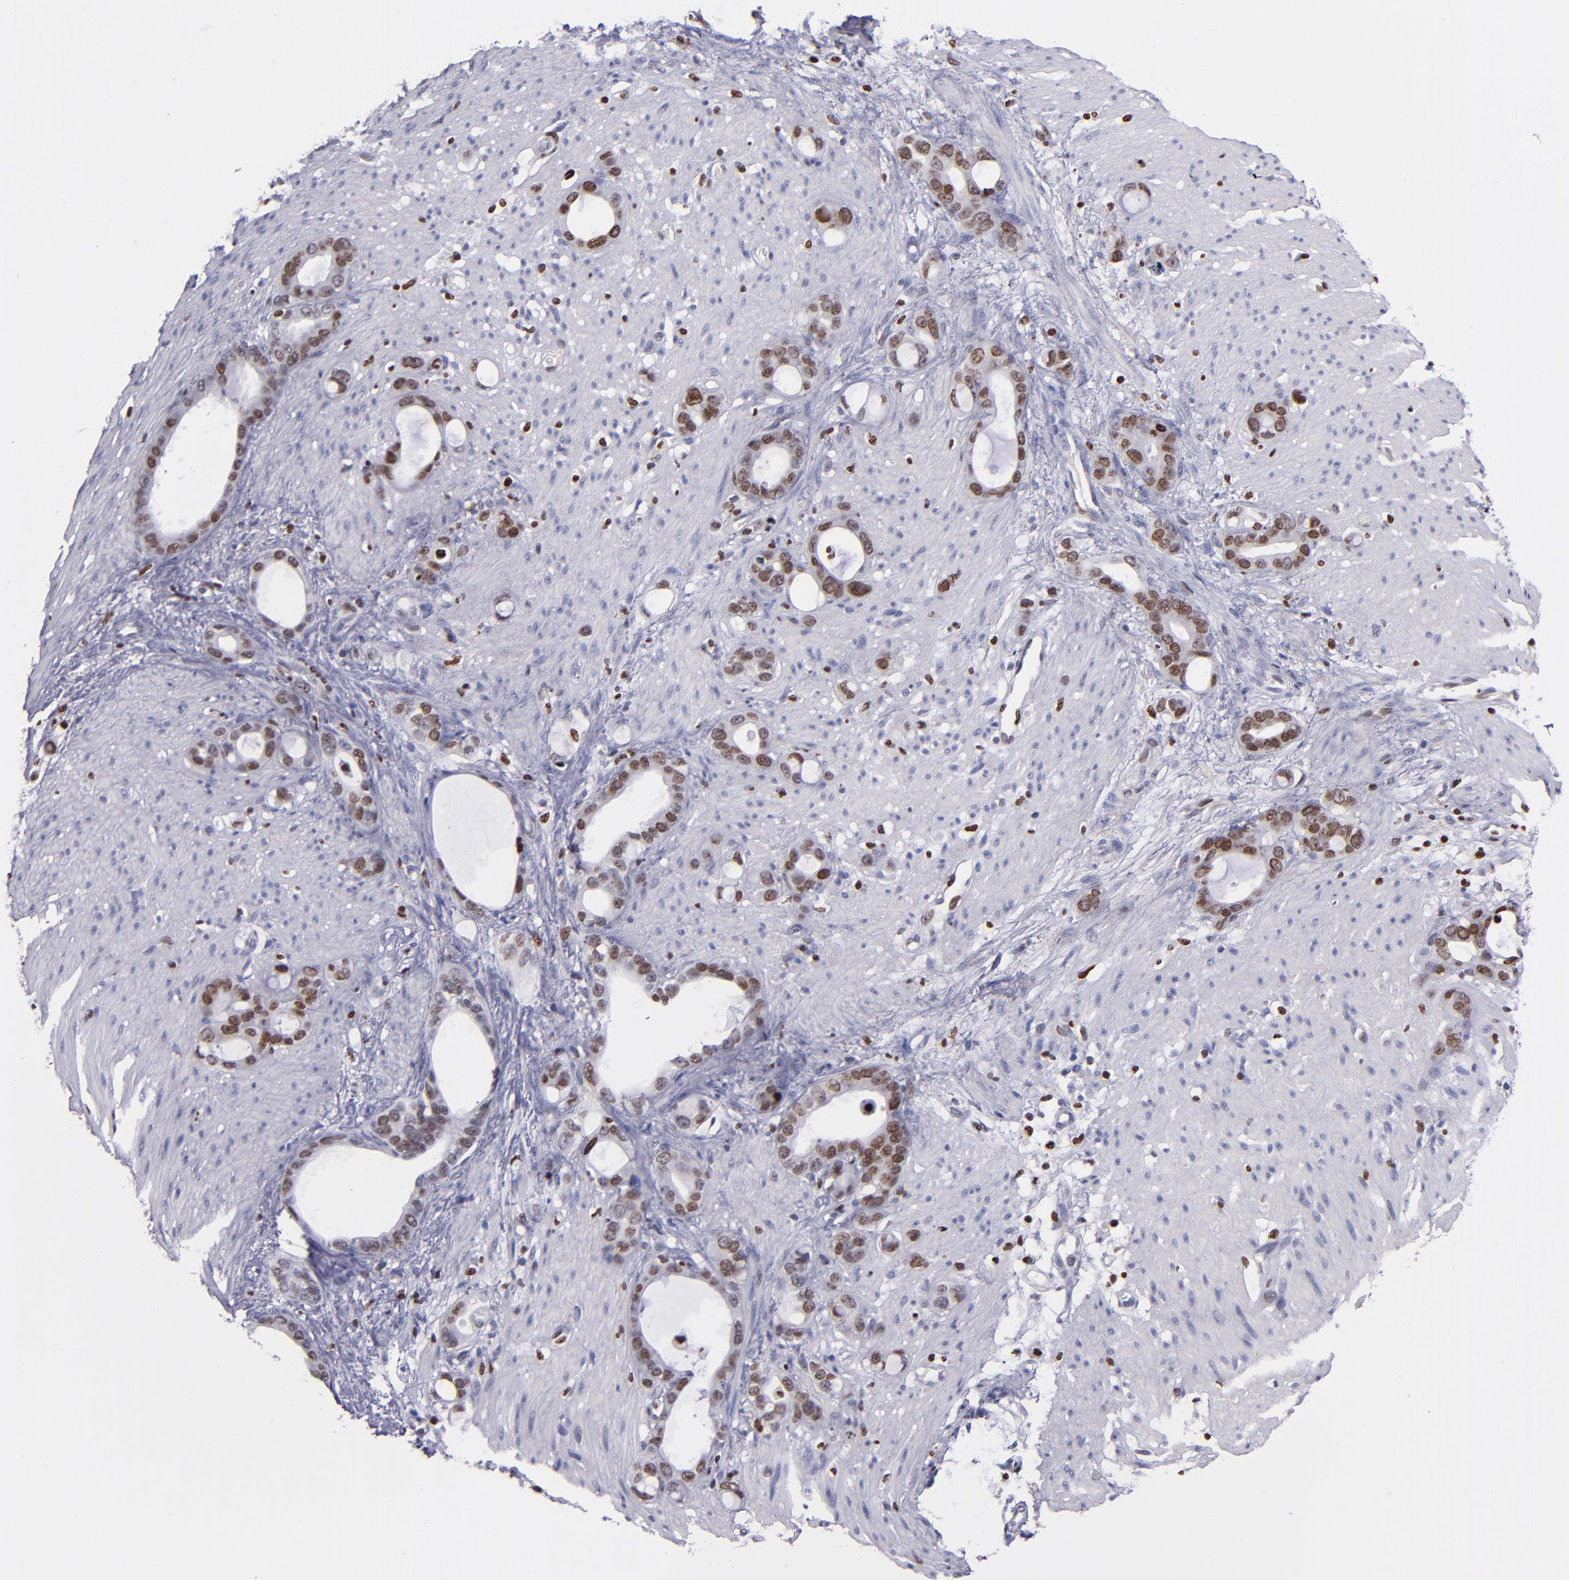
{"staining": {"intensity": "moderate", "quantity": "25%-75%", "location": "nuclear"}, "tissue": "stomach cancer", "cell_type": "Tumor cells", "image_type": "cancer", "snomed": [{"axis": "morphology", "description": "Adenocarcinoma, NOS"}, {"axis": "topography", "description": "Stomach"}], "caption": "Immunohistochemical staining of stomach cancer displays medium levels of moderate nuclear protein expression in approximately 25%-75% of tumor cells.", "gene": "CDKL5", "patient": {"sex": "female", "age": 75}}